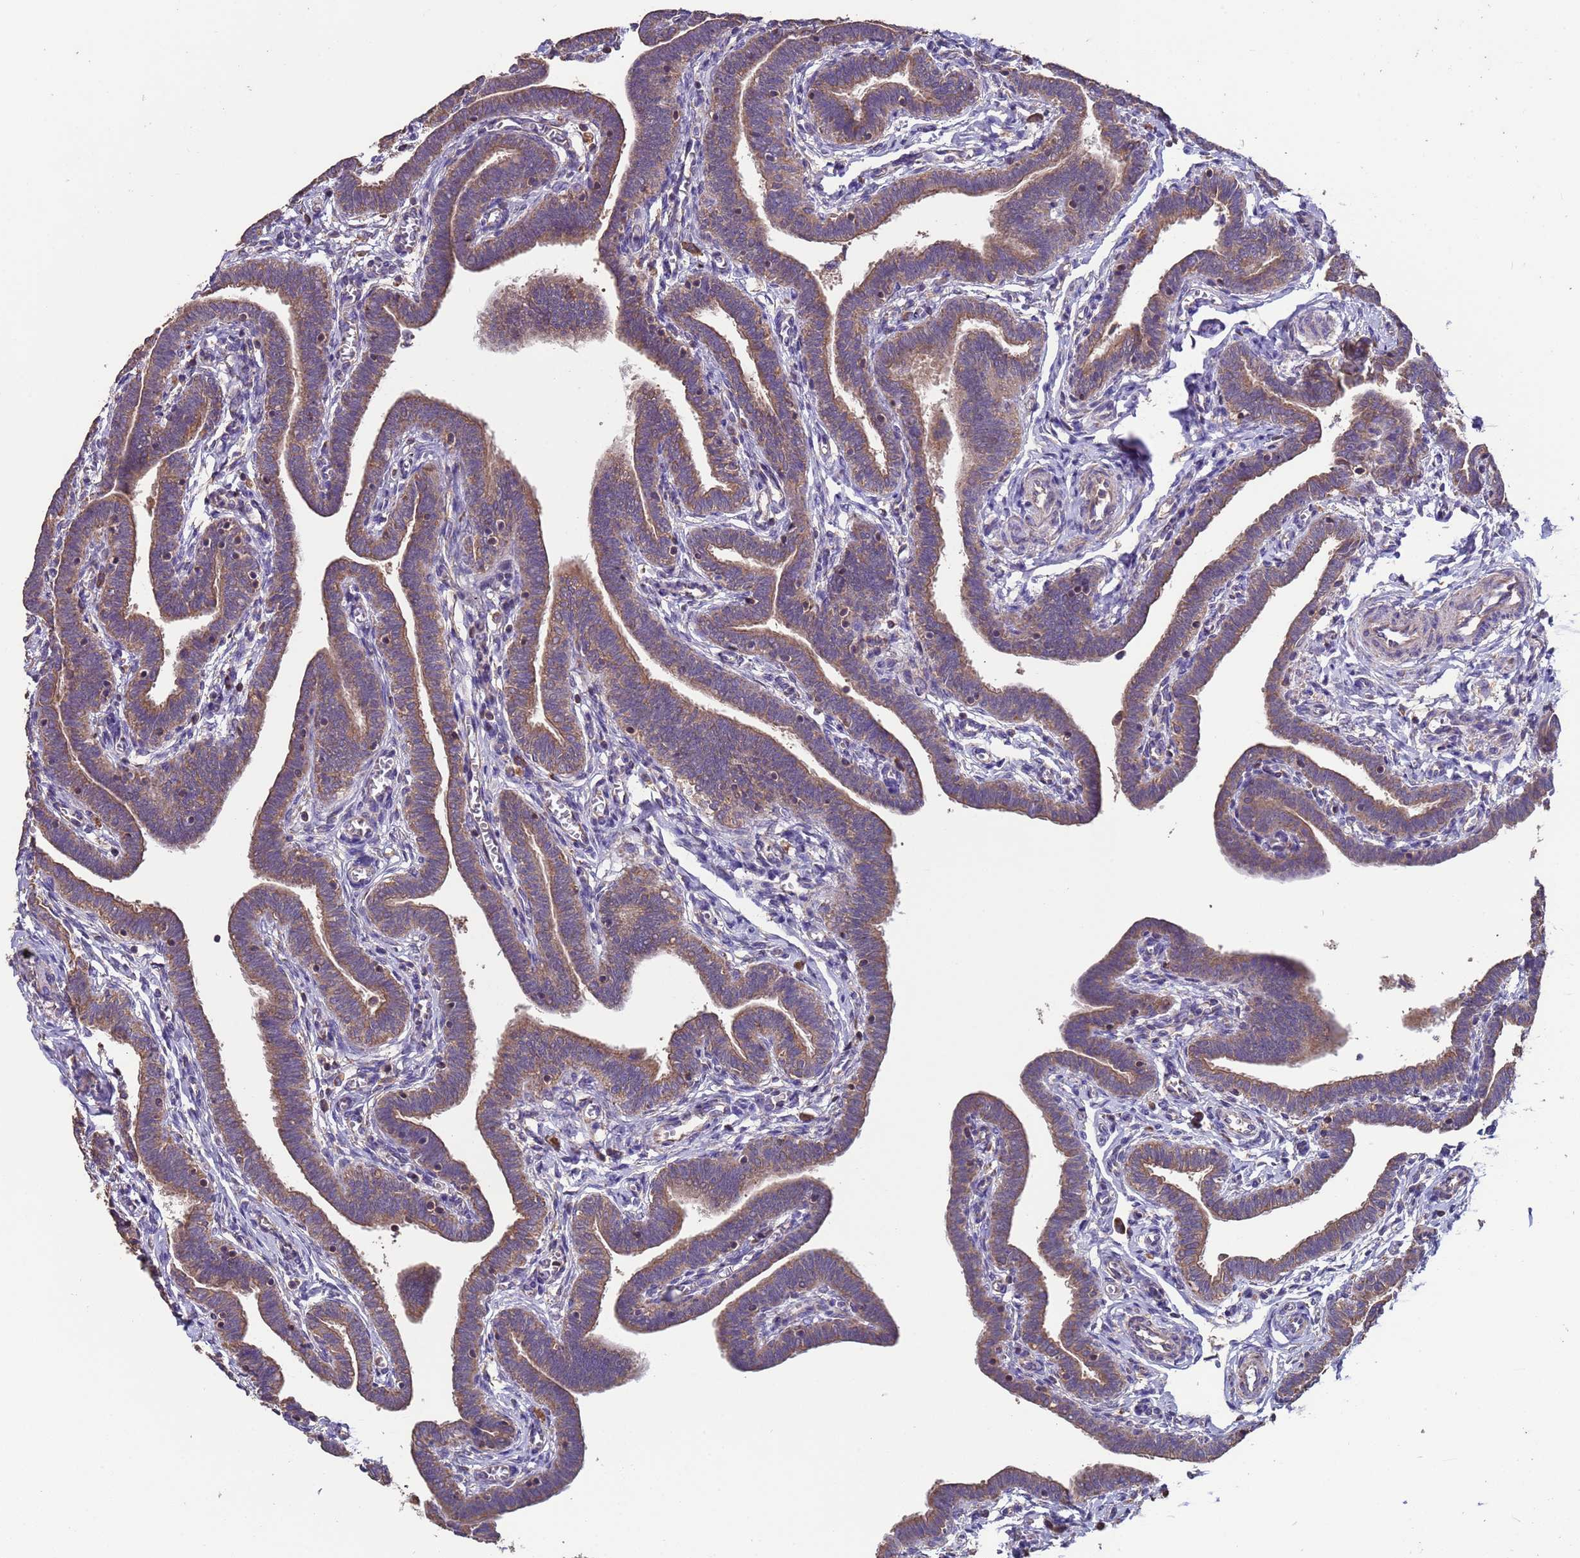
{"staining": {"intensity": "moderate", "quantity": ">75%", "location": "cytoplasmic/membranous"}, "tissue": "fallopian tube", "cell_type": "Glandular cells", "image_type": "normal", "snomed": [{"axis": "morphology", "description": "Normal tissue, NOS"}, {"axis": "topography", "description": "Fallopian tube"}], "caption": "About >75% of glandular cells in unremarkable human fallopian tube reveal moderate cytoplasmic/membranous protein expression as visualized by brown immunohistochemical staining.", "gene": "EEF1AKMT1", "patient": {"sex": "female", "age": 36}}